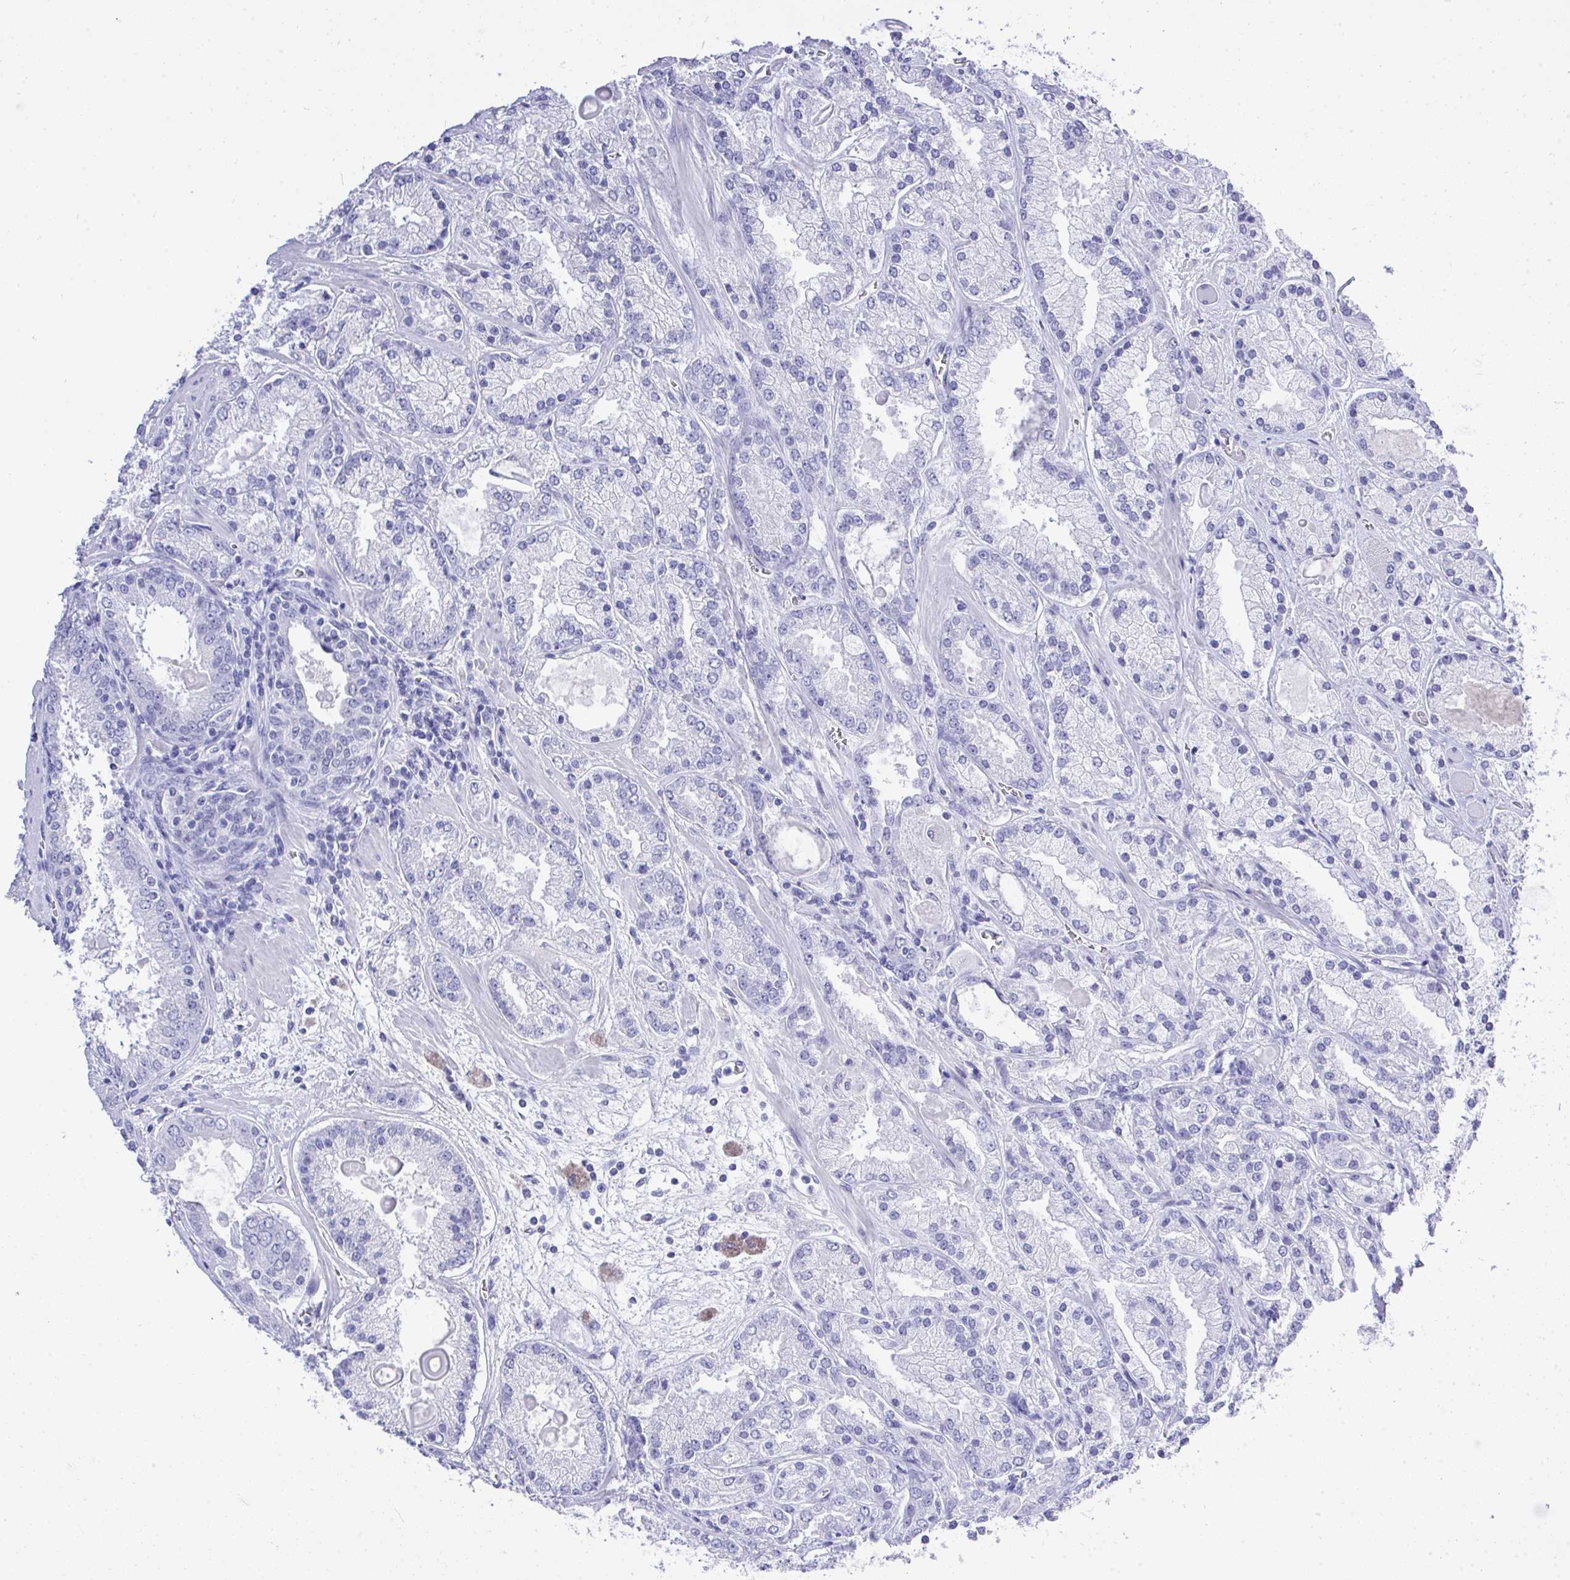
{"staining": {"intensity": "negative", "quantity": "none", "location": "none"}, "tissue": "prostate cancer", "cell_type": "Tumor cells", "image_type": "cancer", "snomed": [{"axis": "morphology", "description": "Adenocarcinoma, High grade"}, {"axis": "topography", "description": "Prostate"}], "caption": "Human adenocarcinoma (high-grade) (prostate) stained for a protein using immunohistochemistry (IHC) displays no positivity in tumor cells.", "gene": "MS4A12", "patient": {"sex": "male", "age": 67}}